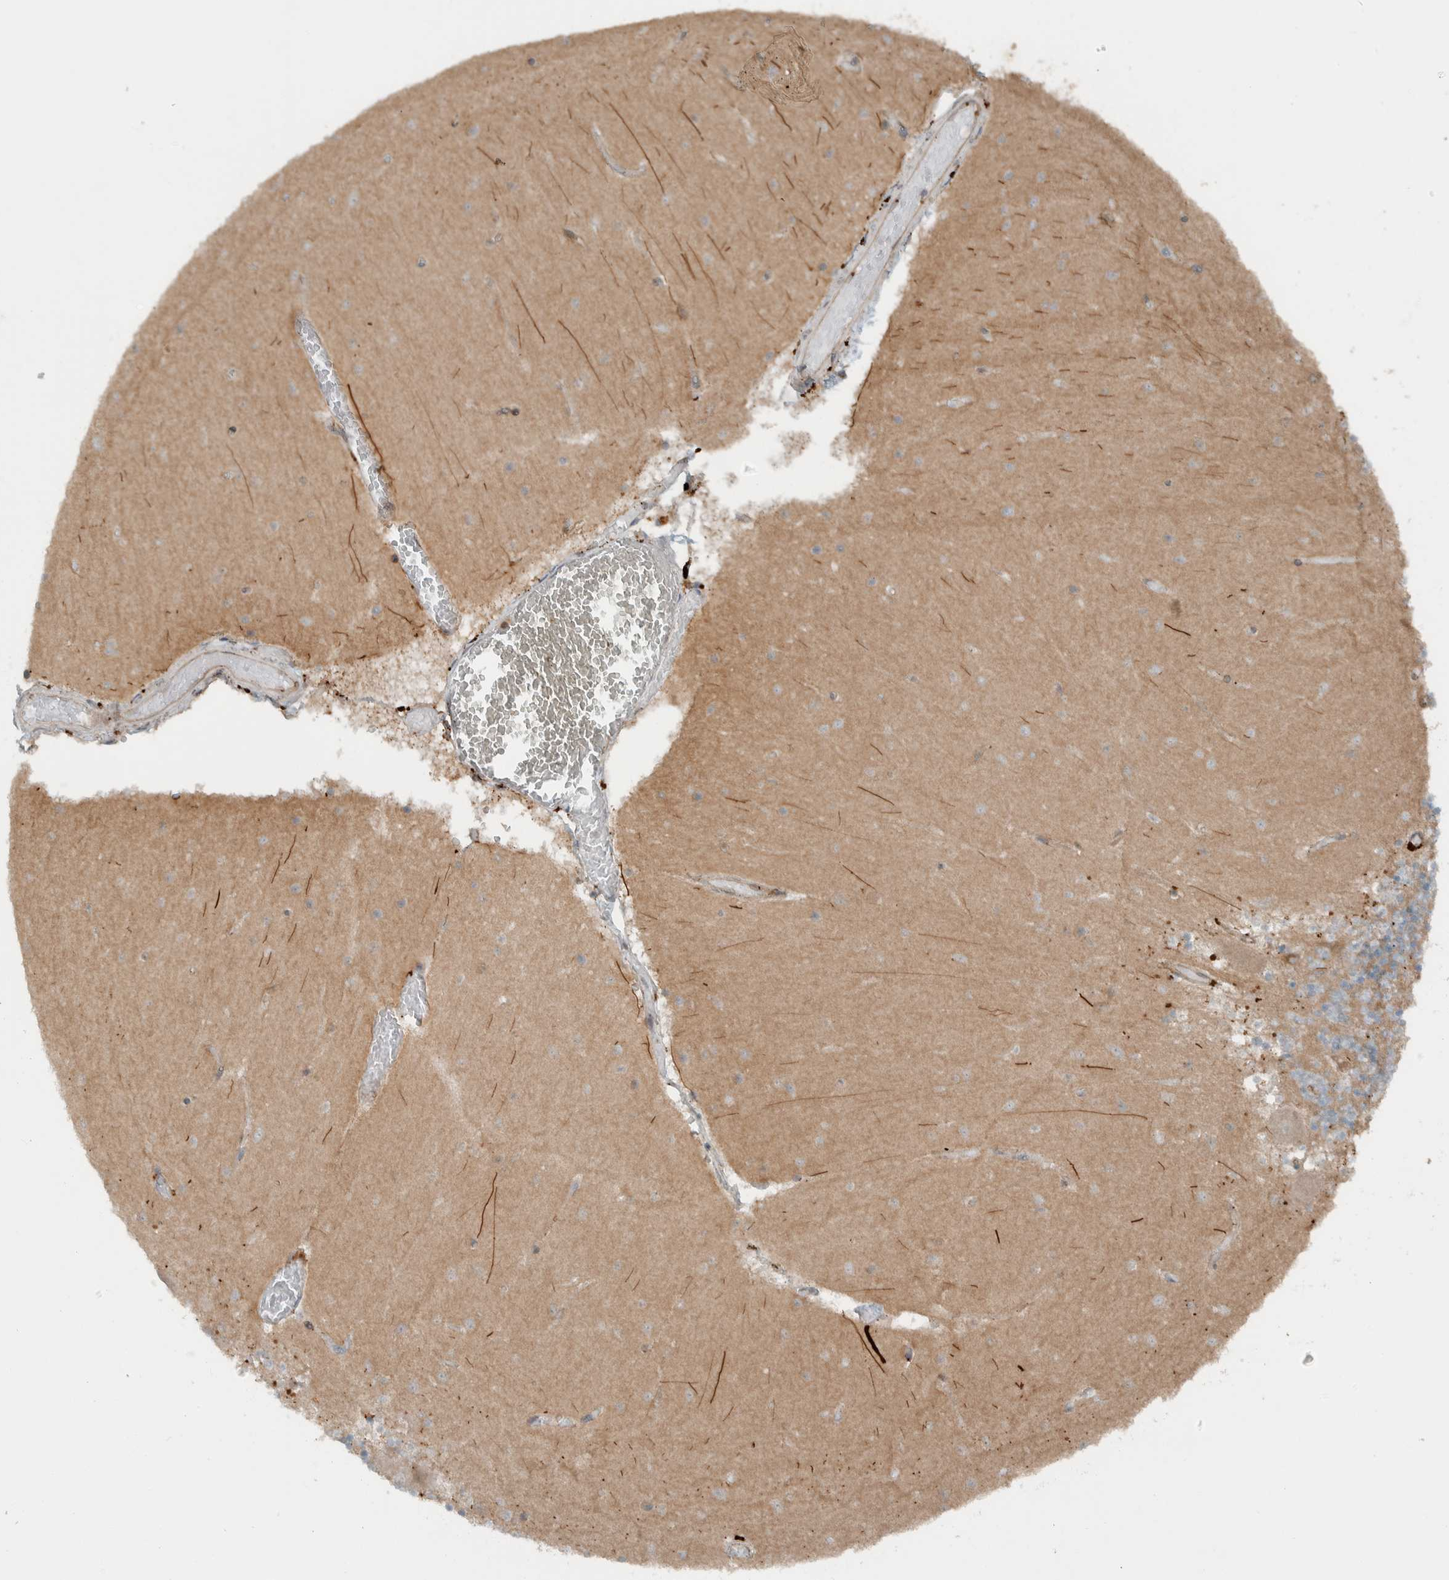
{"staining": {"intensity": "moderate", "quantity": ">75%", "location": "cytoplasmic/membranous"}, "tissue": "cerebellum", "cell_type": "Cells in granular layer", "image_type": "normal", "snomed": [{"axis": "morphology", "description": "Normal tissue, NOS"}, {"axis": "topography", "description": "Cerebellum"}], "caption": "Immunohistochemistry (IHC) staining of unremarkable cerebellum, which exhibits medium levels of moderate cytoplasmic/membranous expression in about >75% of cells in granular layer indicating moderate cytoplasmic/membranous protein staining. The staining was performed using DAB (brown) for protein detection and nuclei were counterstained in hematoxylin (blue).", "gene": "GIGYF1", "patient": {"sex": "female", "age": 28}}